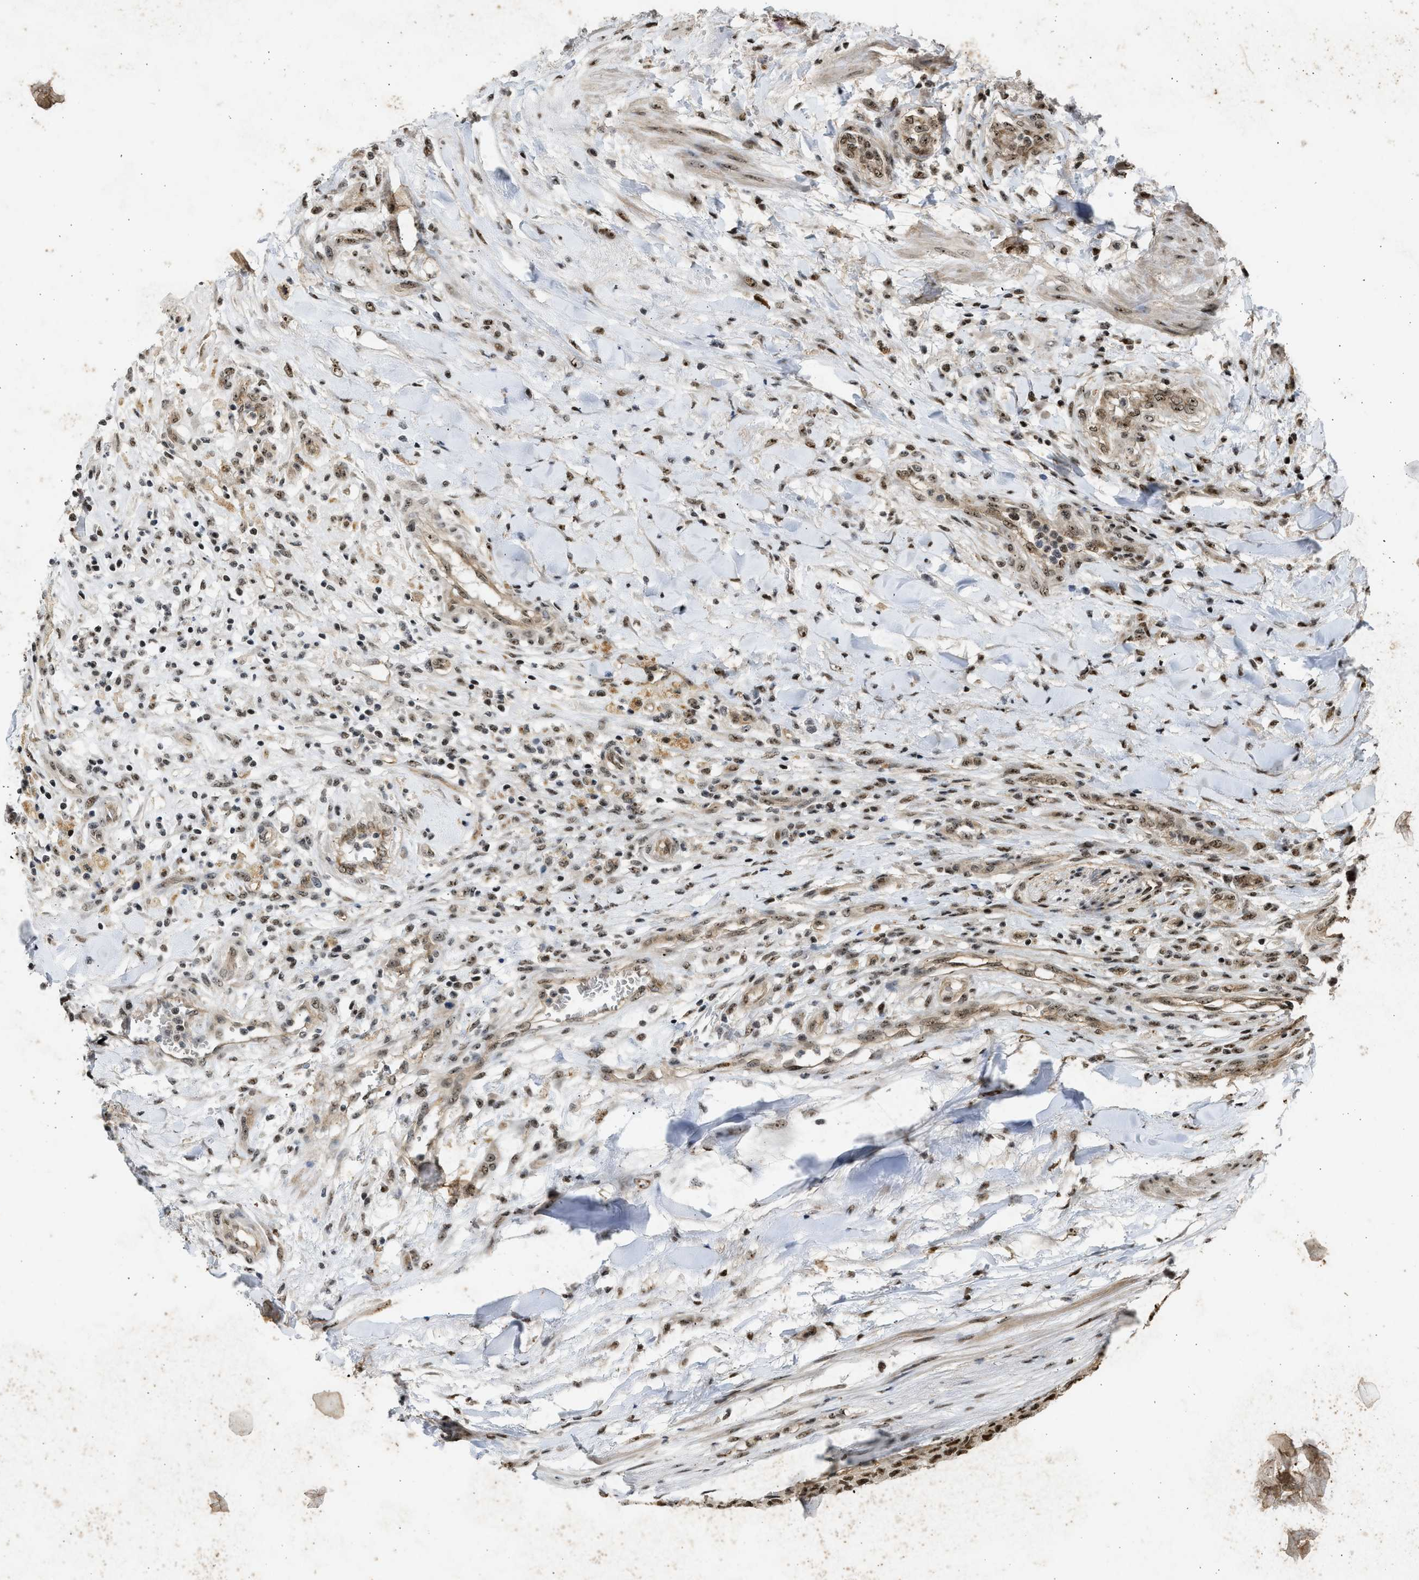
{"staining": {"intensity": "moderate", "quantity": ">75%", "location": "cytoplasmic/membranous,nuclear"}, "tissue": "testis cancer", "cell_type": "Tumor cells", "image_type": "cancer", "snomed": [{"axis": "morphology", "description": "Seminoma, NOS"}, {"axis": "topography", "description": "Testis"}], "caption": "Testis cancer (seminoma) tissue displays moderate cytoplasmic/membranous and nuclear positivity in about >75% of tumor cells (brown staining indicates protein expression, while blue staining denotes nuclei).", "gene": "TFDP2", "patient": {"sex": "male", "age": 59}}